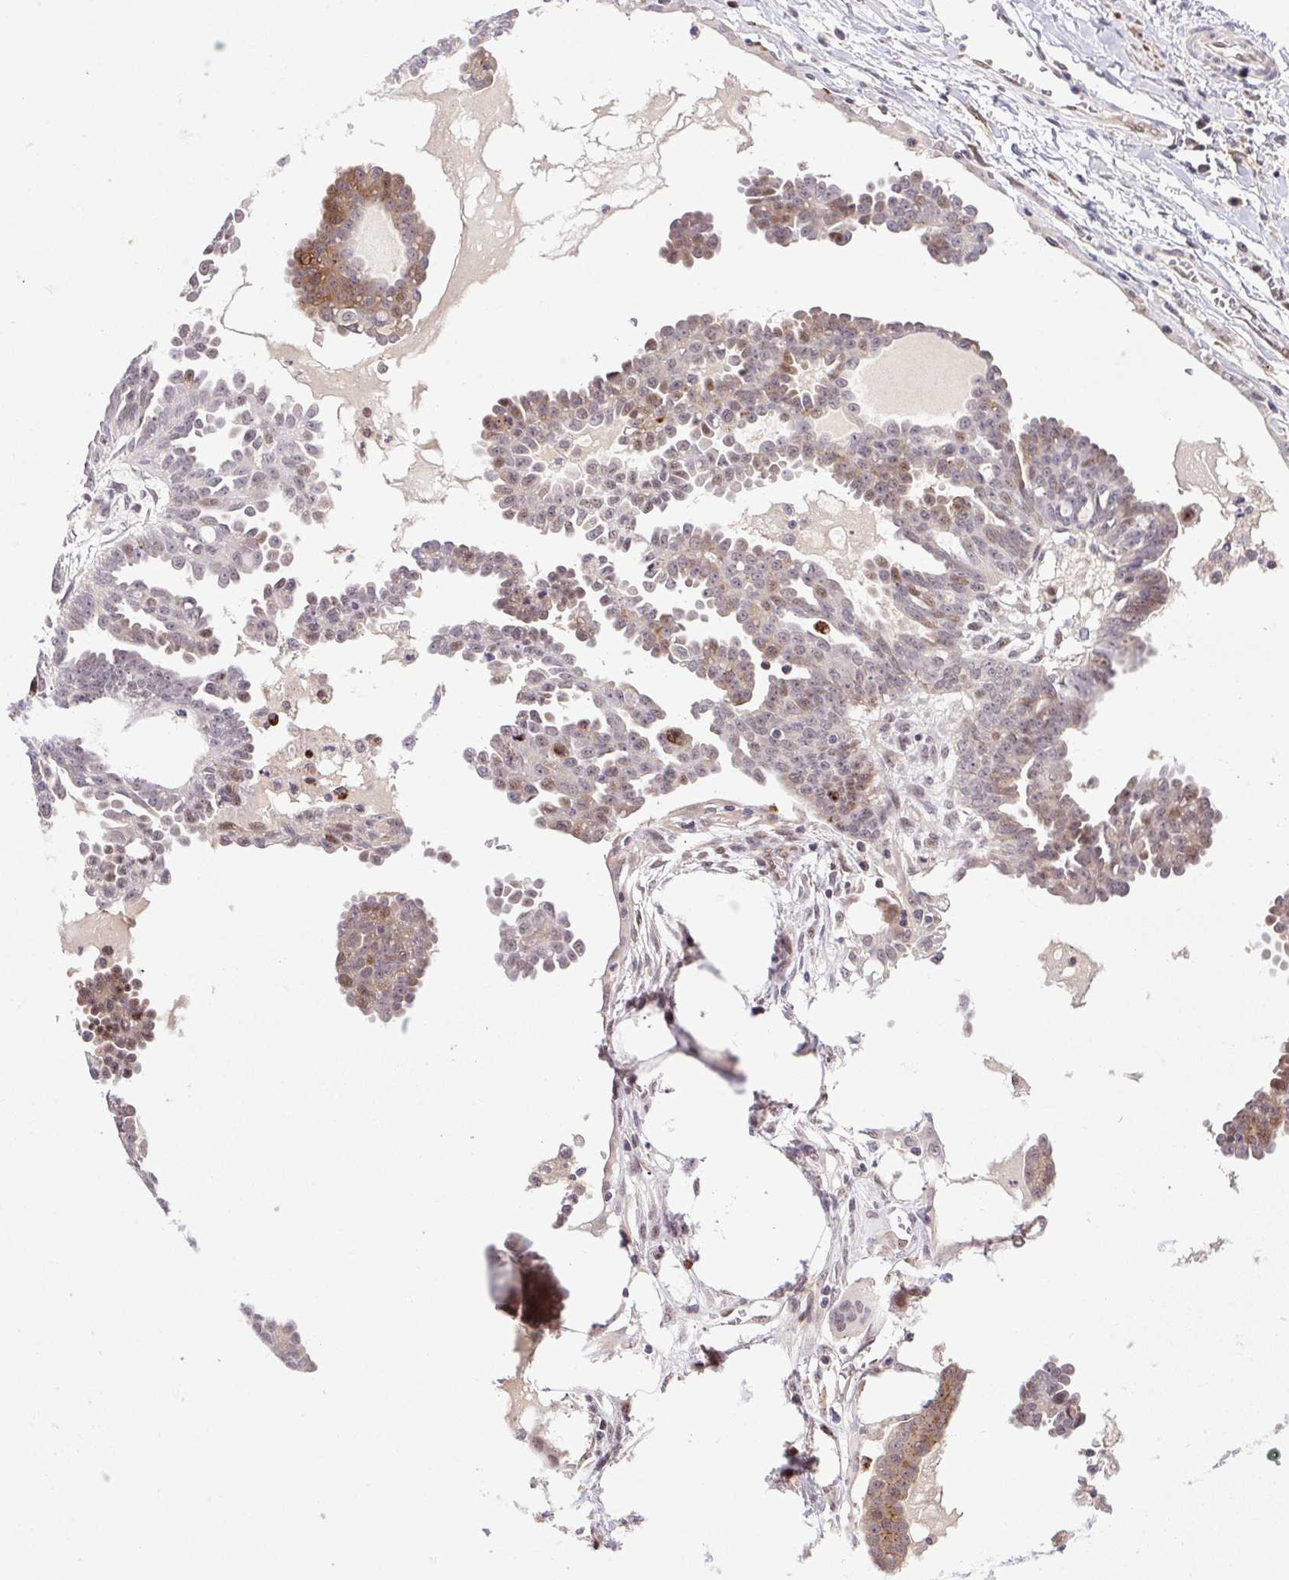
{"staining": {"intensity": "weak", "quantity": "<25%", "location": "nuclear"}, "tissue": "ovarian cancer", "cell_type": "Tumor cells", "image_type": "cancer", "snomed": [{"axis": "morphology", "description": "Cystadenocarcinoma, serous, NOS"}, {"axis": "topography", "description": "Ovary"}], "caption": "Immunohistochemistry (IHC) micrograph of ovarian cancer stained for a protein (brown), which demonstrates no staining in tumor cells.", "gene": "ERG", "patient": {"sex": "female", "age": 71}}